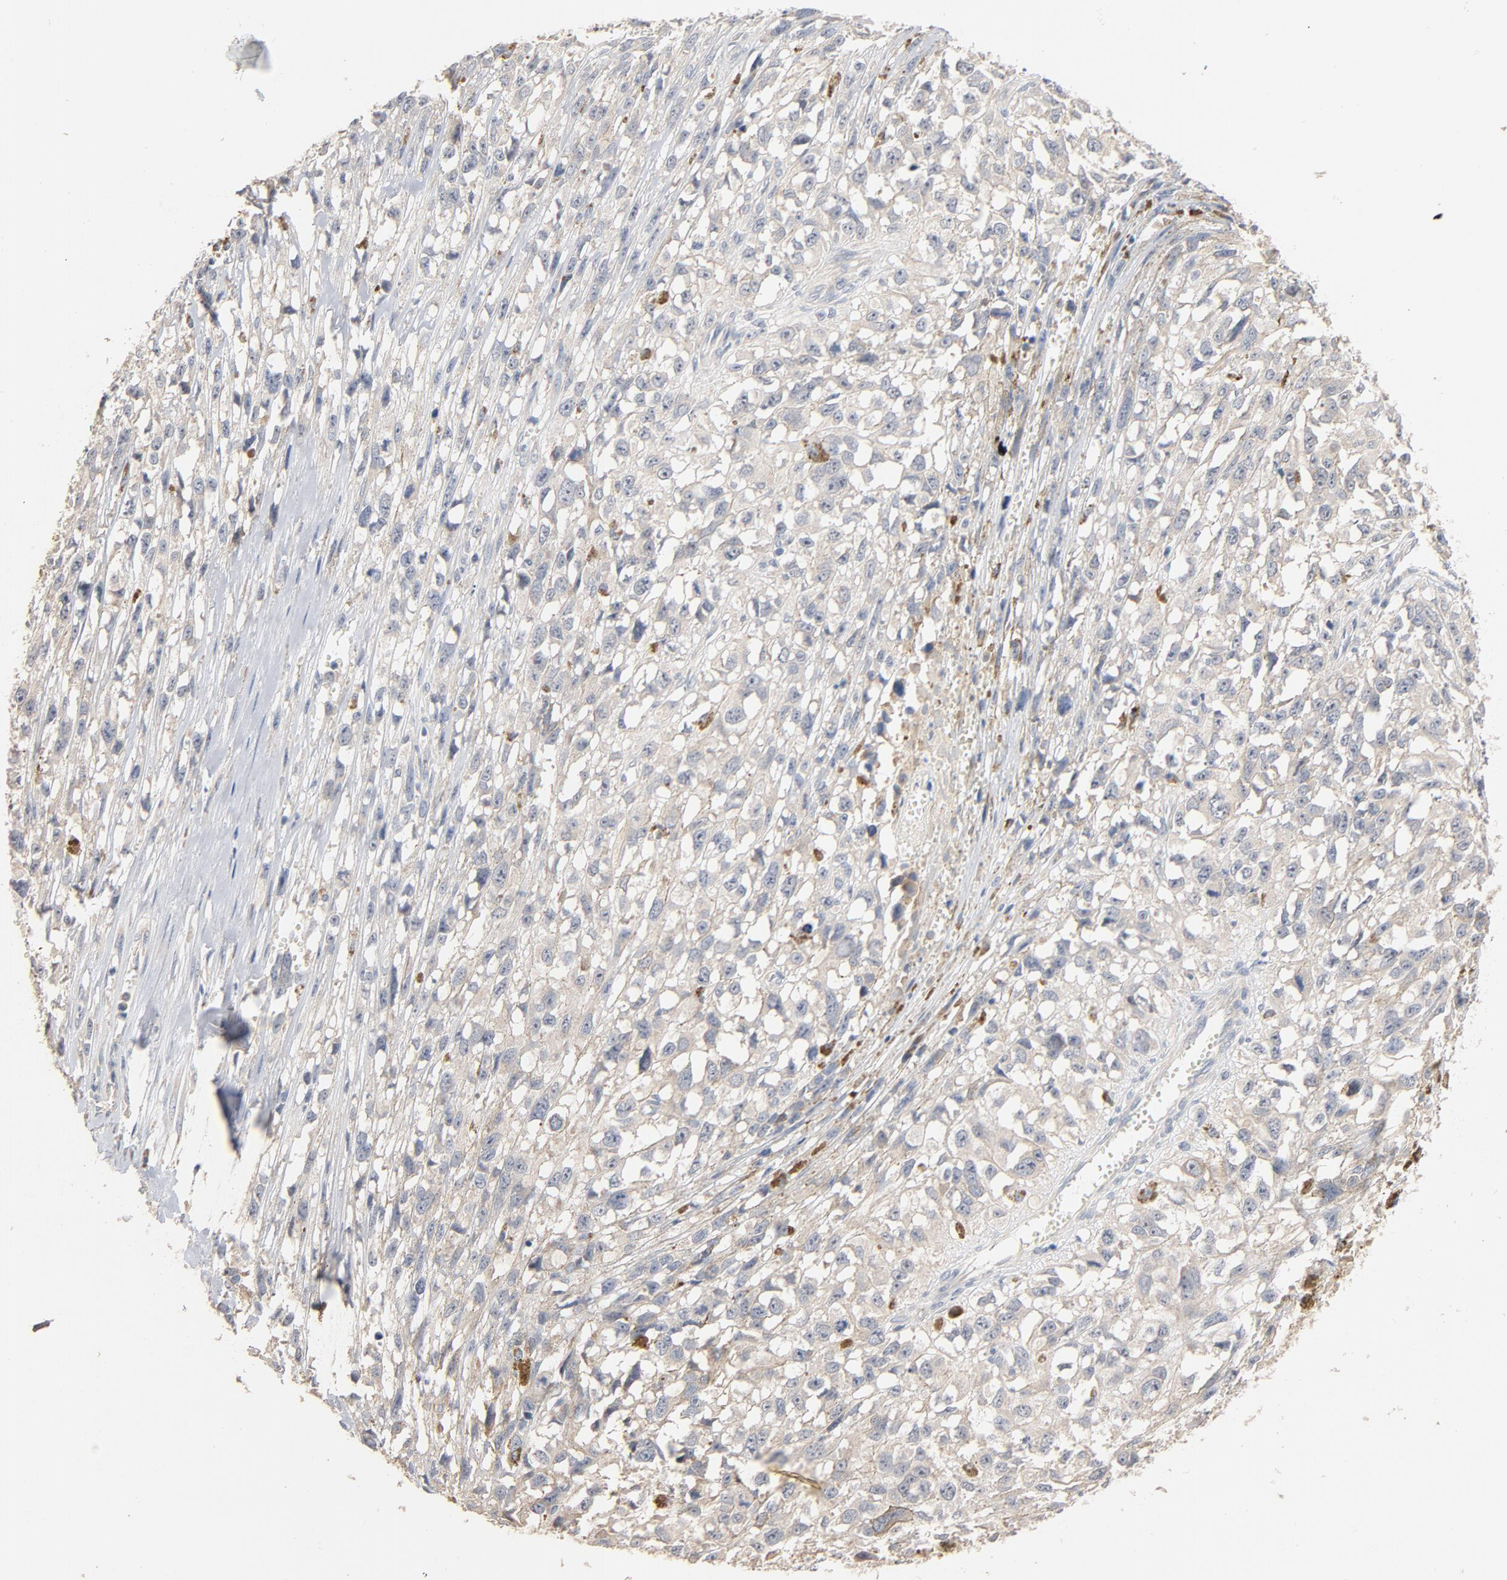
{"staining": {"intensity": "negative", "quantity": "none", "location": "none"}, "tissue": "melanoma", "cell_type": "Tumor cells", "image_type": "cancer", "snomed": [{"axis": "morphology", "description": "Malignant melanoma, Metastatic site"}, {"axis": "topography", "description": "Lymph node"}], "caption": "The image displays no significant positivity in tumor cells of malignant melanoma (metastatic site). (DAB (3,3'-diaminobenzidine) IHC, high magnification).", "gene": "ZDHHC8", "patient": {"sex": "male", "age": 59}}